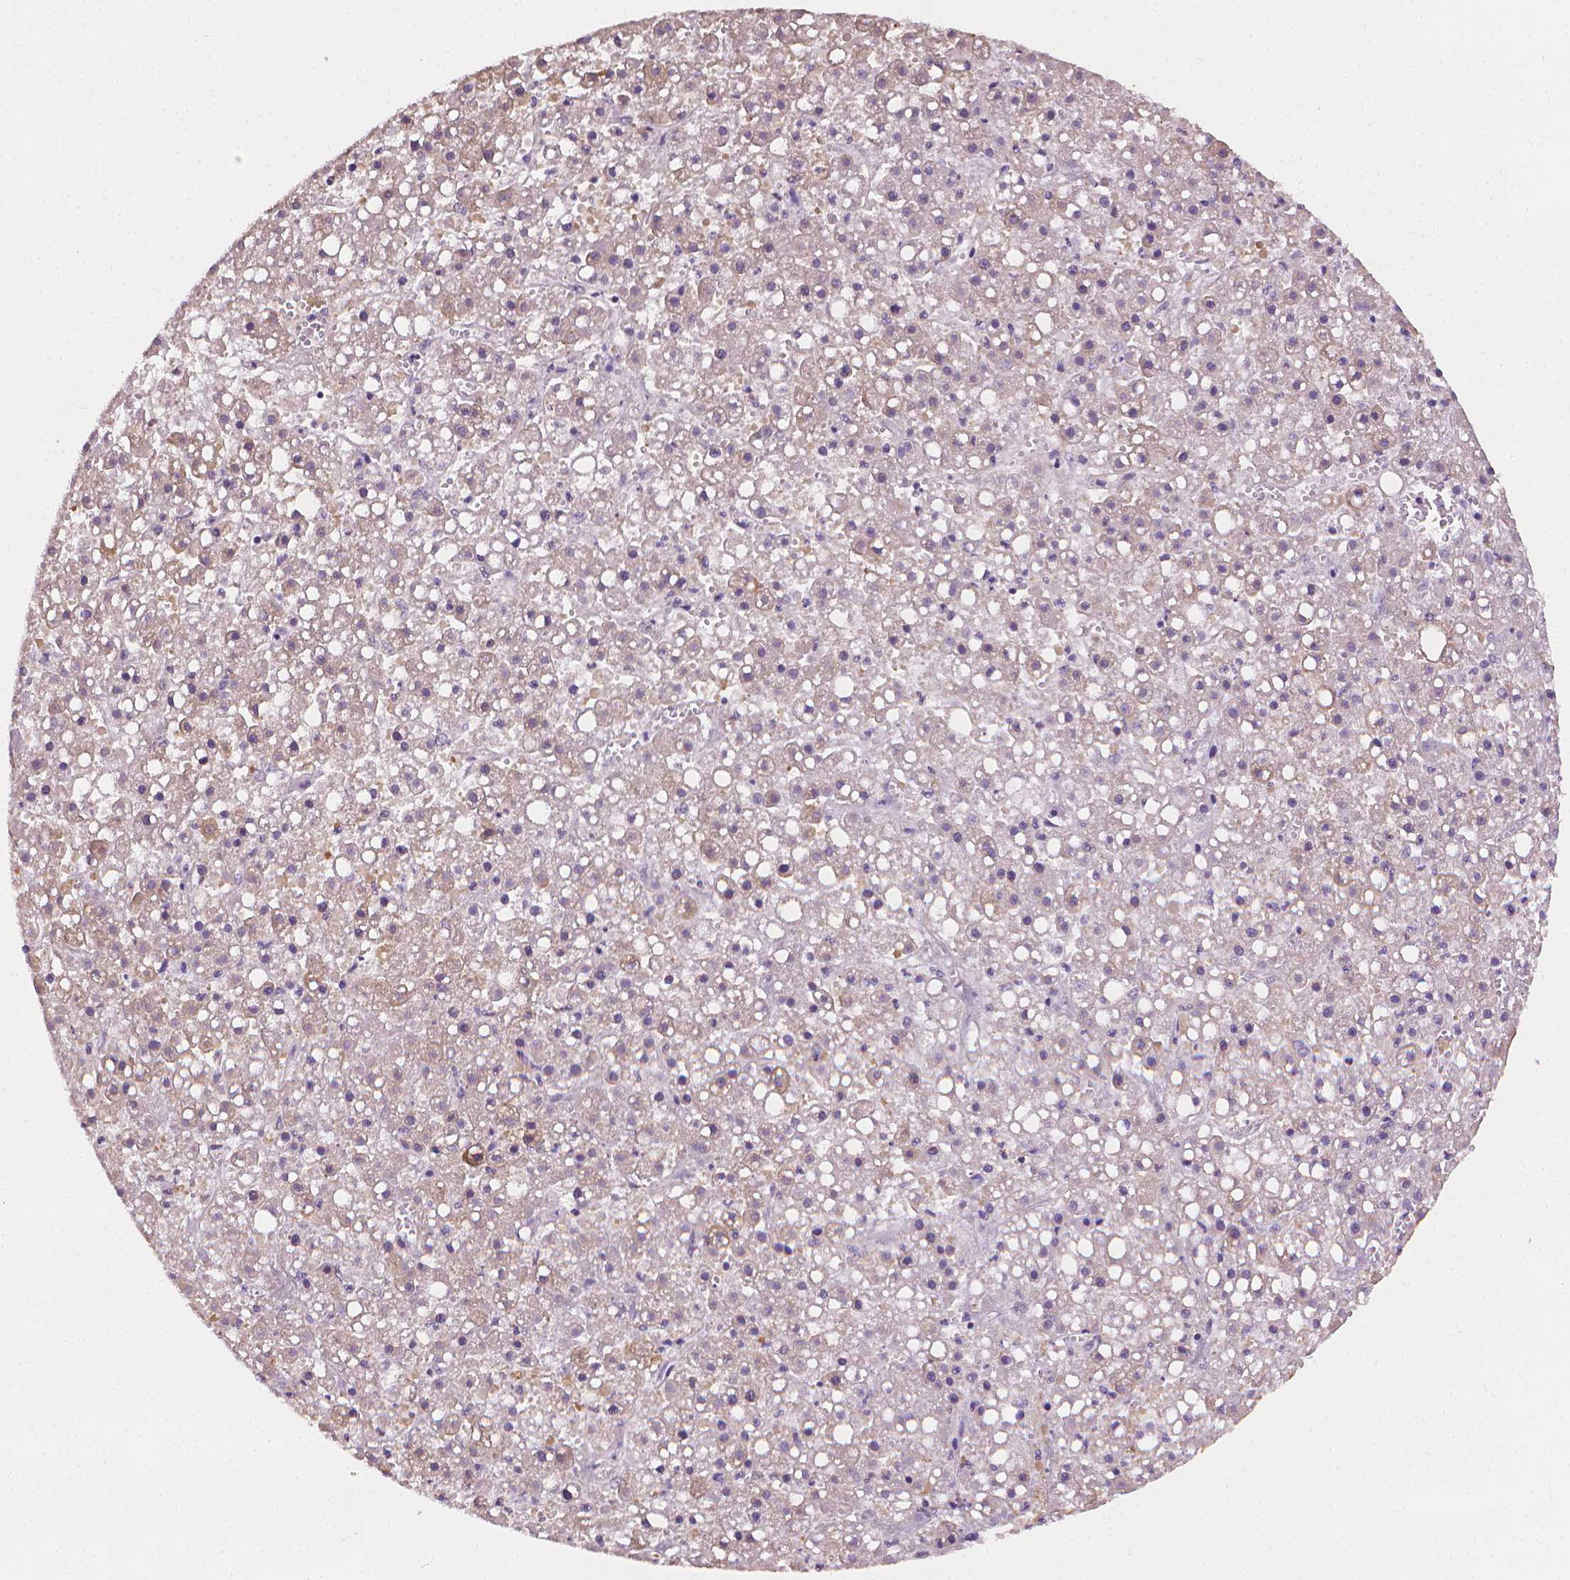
{"staining": {"intensity": "negative", "quantity": "none", "location": "none"}, "tissue": "liver cancer", "cell_type": "Tumor cells", "image_type": "cancer", "snomed": [{"axis": "morphology", "description": "Carcinoma, Hepatocellular, NOS"}, {"axis": "topography", "description": "Liver"}], "caption": "The photomicrograph reveals no staining of tumor cells in liver hepatocellular carcinoma.", "gene": "FASN", "patient": {"sex": "male", "age": 67}}